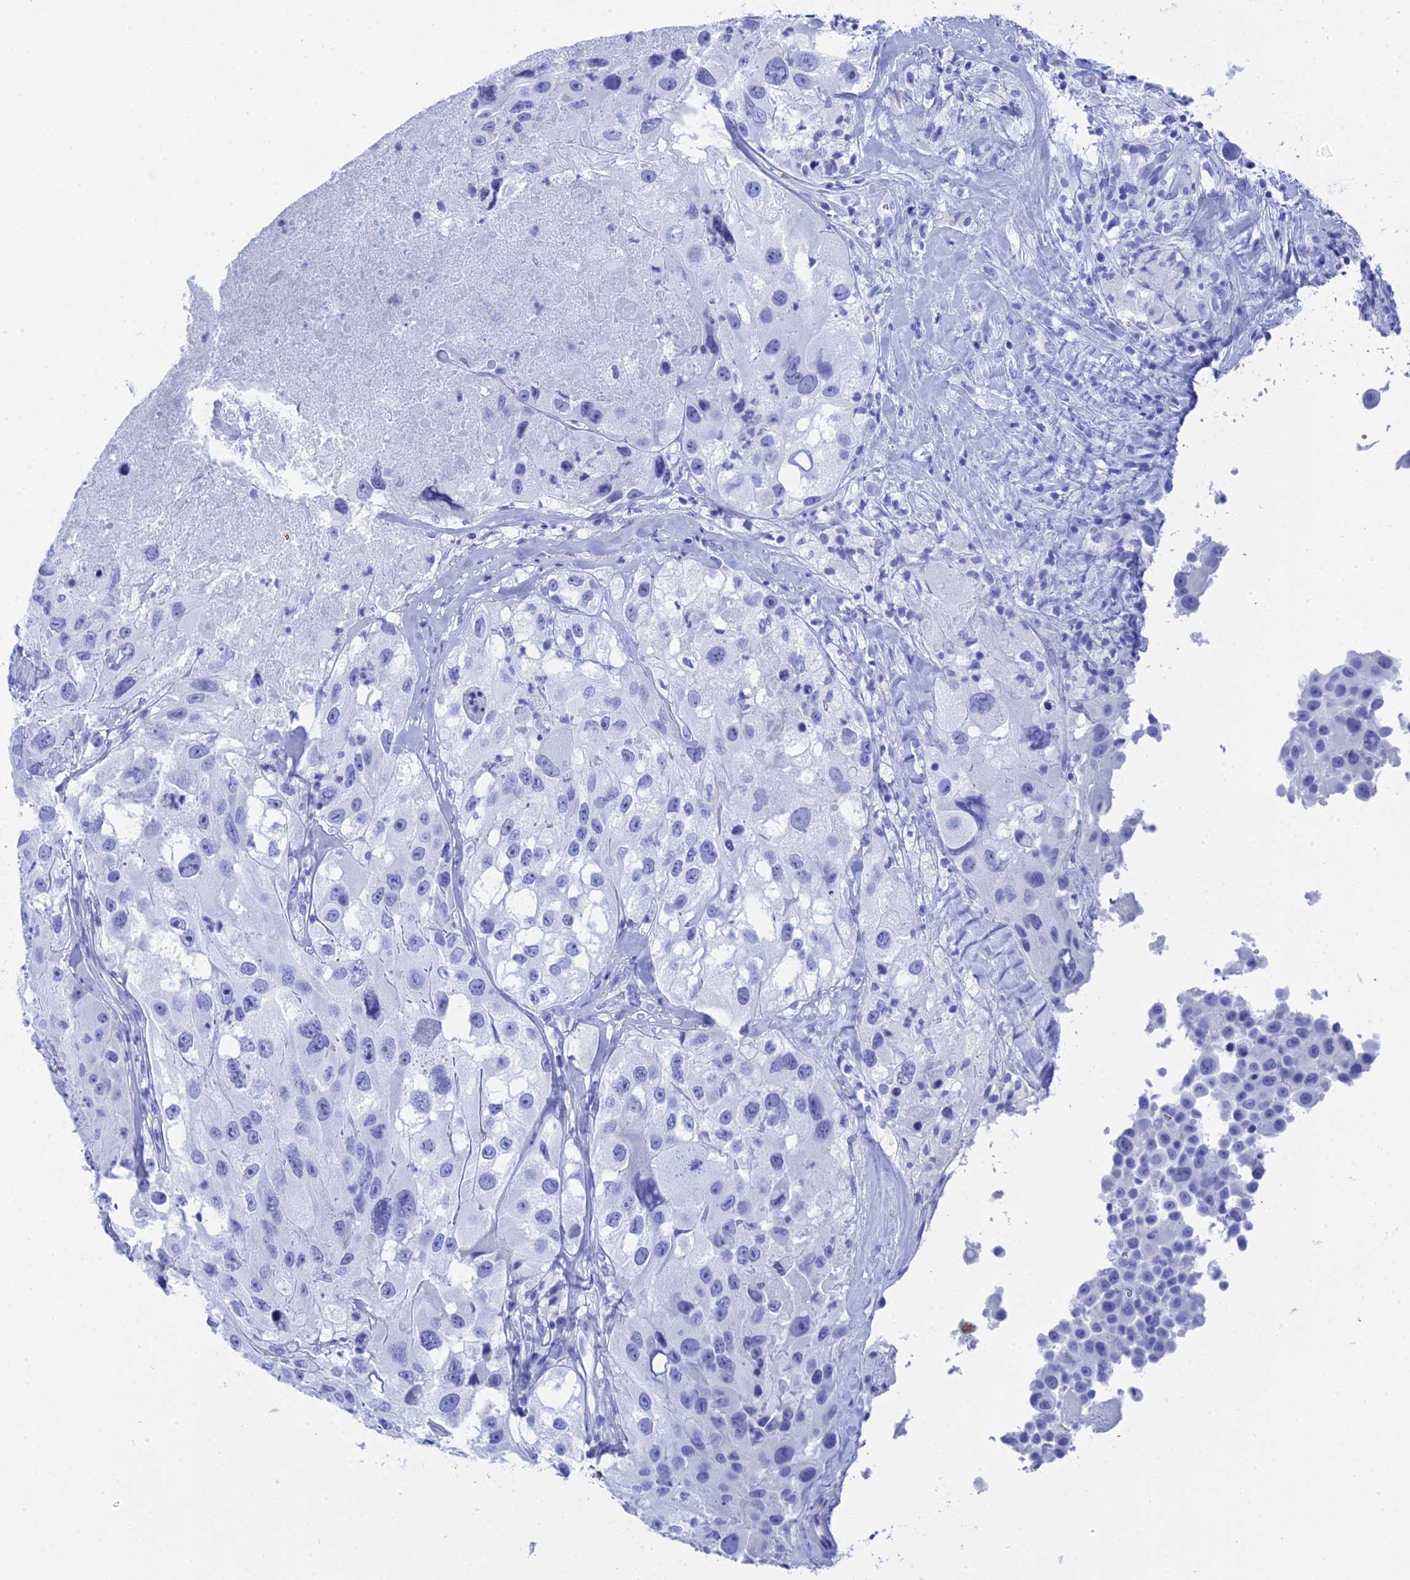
{"staining": {"intensity": "negative", "quantity": "none", "location": "none"}, "tissue": "melanoma", "cell_type": "Tumor cells", "image_type": "cancer", "snomed": [{"axis": "morphology", "description": "Malignant melanoma, Metastatic site"}, {"axis": "topography", "description": "Lymph node"}], "caption": "DAB (3,3'-diaminobenzidine) immunohistochemical staining of melanoma demonstrates no significant positivity in tumor cells. Nuclei are stained in blue.", "gene": "TEX101", "patient": {"sex": "male", "age": 62}}